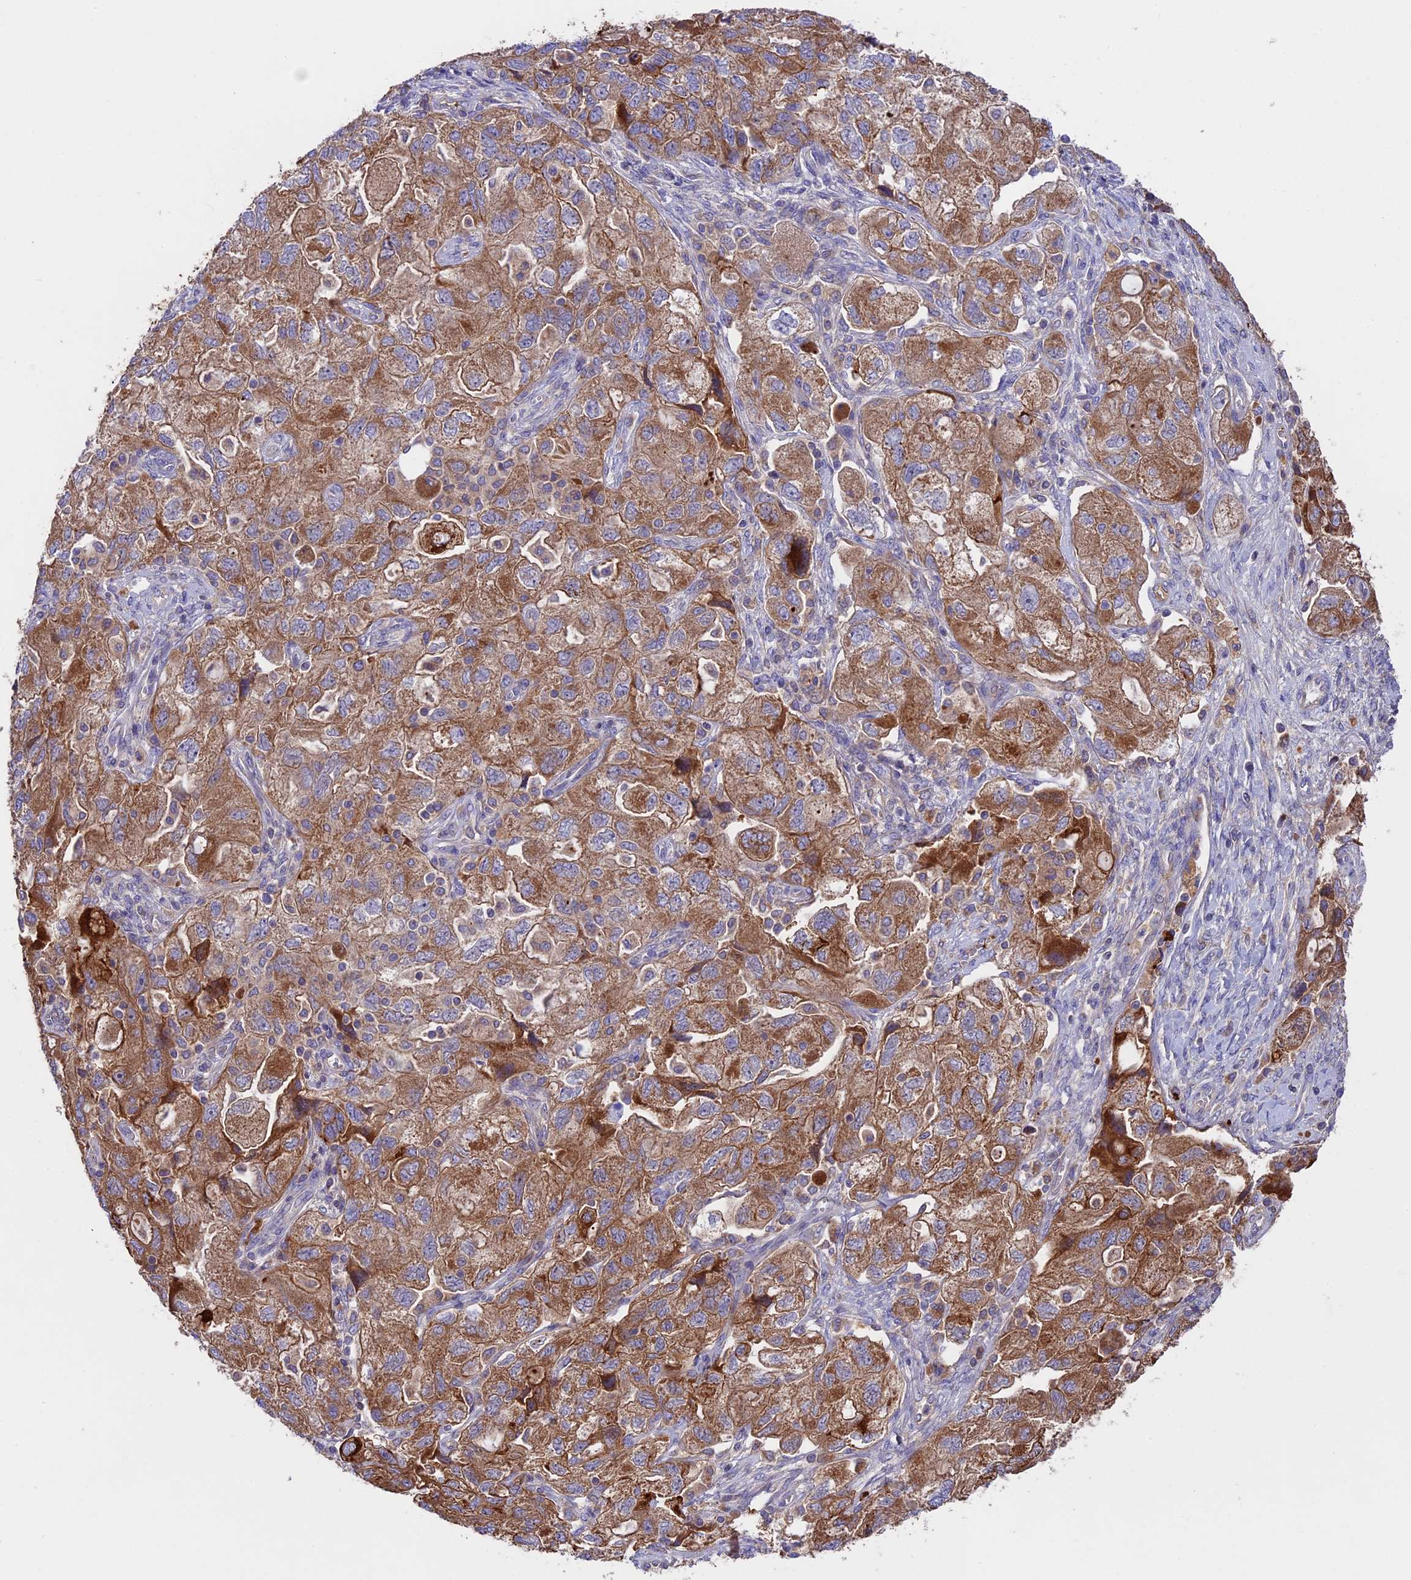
{"staining": {"intensity": "moderate", "quantity": ">75%", "location": "cytoplasmic/membranous"}, "tissue": "ovarian cancer", "cell_type": "Tumor cells", "image_type": "cancer", "snomed": [{"axis": "morphology", "description": "Carcinoma, NOS"}, {"axis": "morphology", "description": "Cystadenocarcinoma, serous, NOS"}, {"axis": "topography", "description": "Ovary"}], "caption": "Carcinoma (ovarian) stained with a protein marker displays moderate staining in tumor cells.", "gene": "PTPN9", "patient": {"sex": "female", "age": 69}}